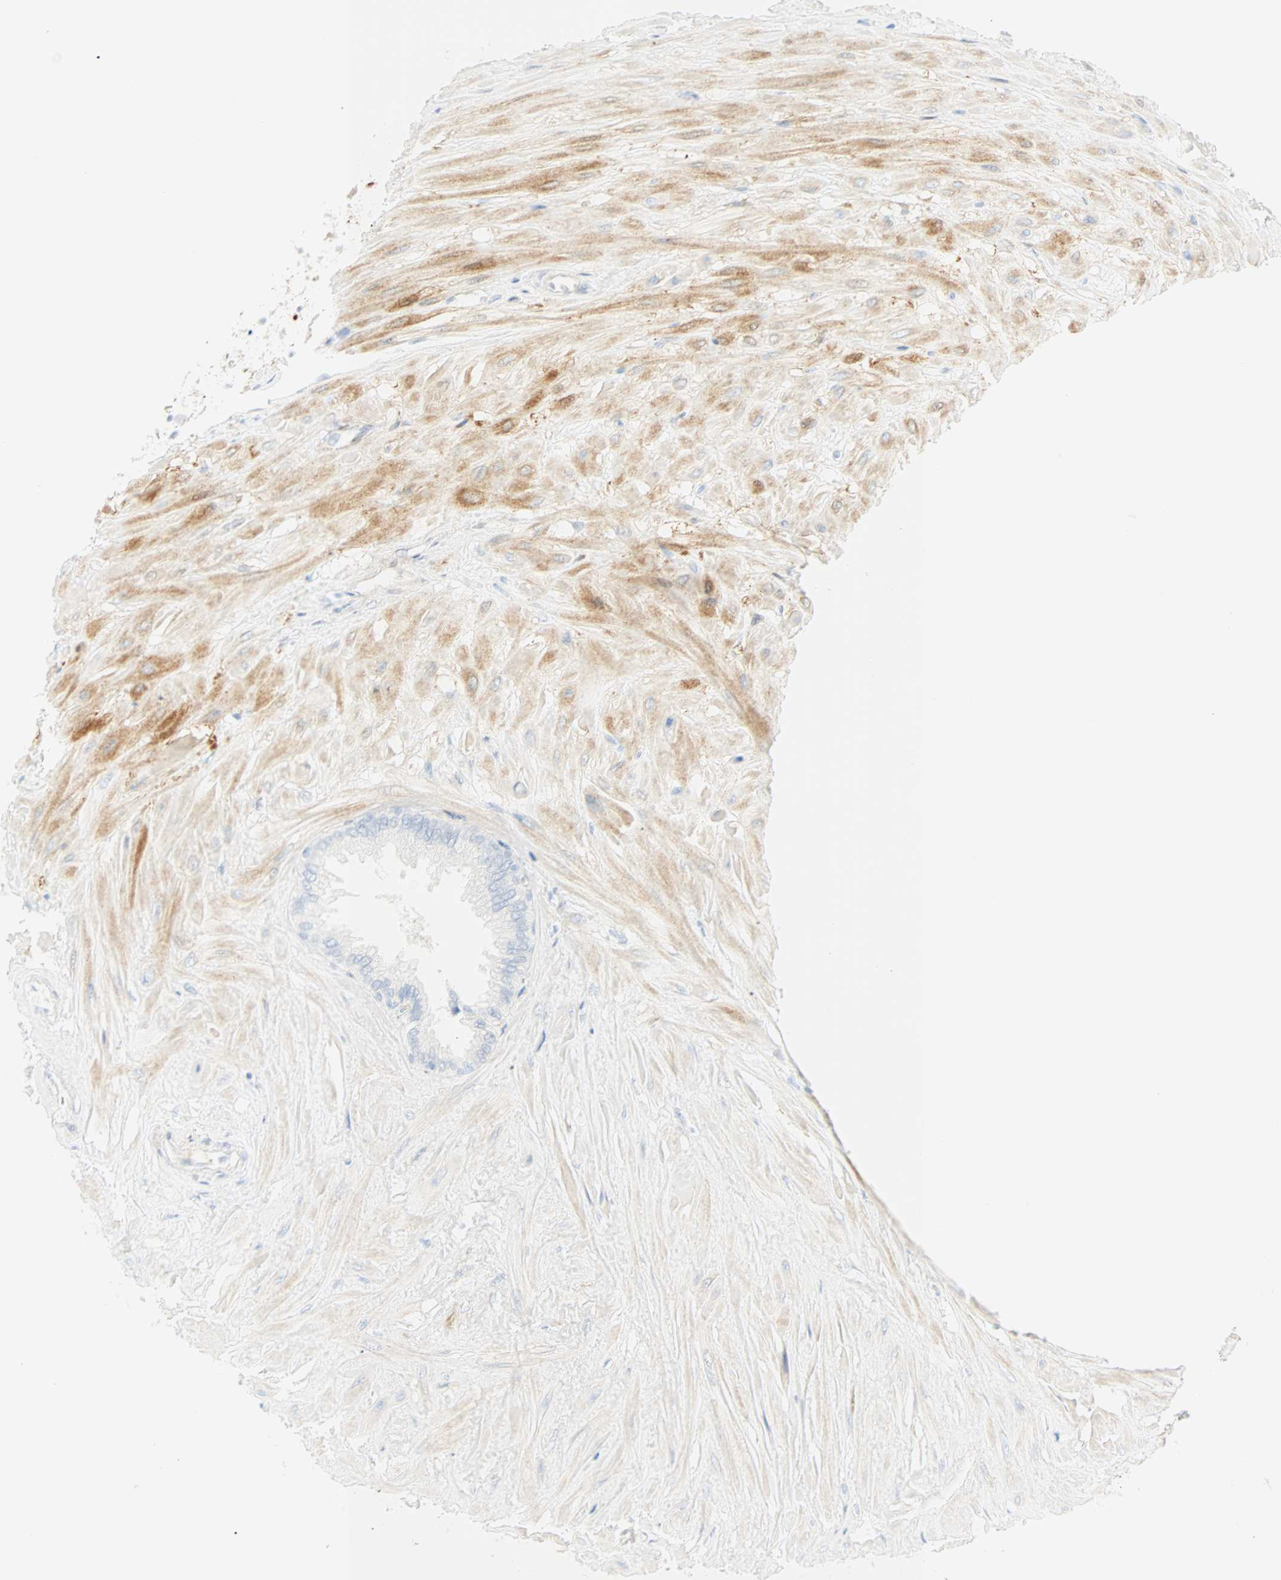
{"staining": {"intensity": "negative", "quantity": "none", "location": "none"}, "tissue": "seminal vesicle", "cell_type": "Glandular cells", "image_type": "normal", "snomed": [{"axis": "morphology", "description": "Normal tissue, NOS"}, {"axis": "topography", "description": "Seminal veicle"}], "caption": "The immunohistochemistry (IHC) histopathology image has no significant positivity in glandular cells of seminal vesicle.", "gene": "SELENBP1", "patient": {"sex": "male", "age": 46}}